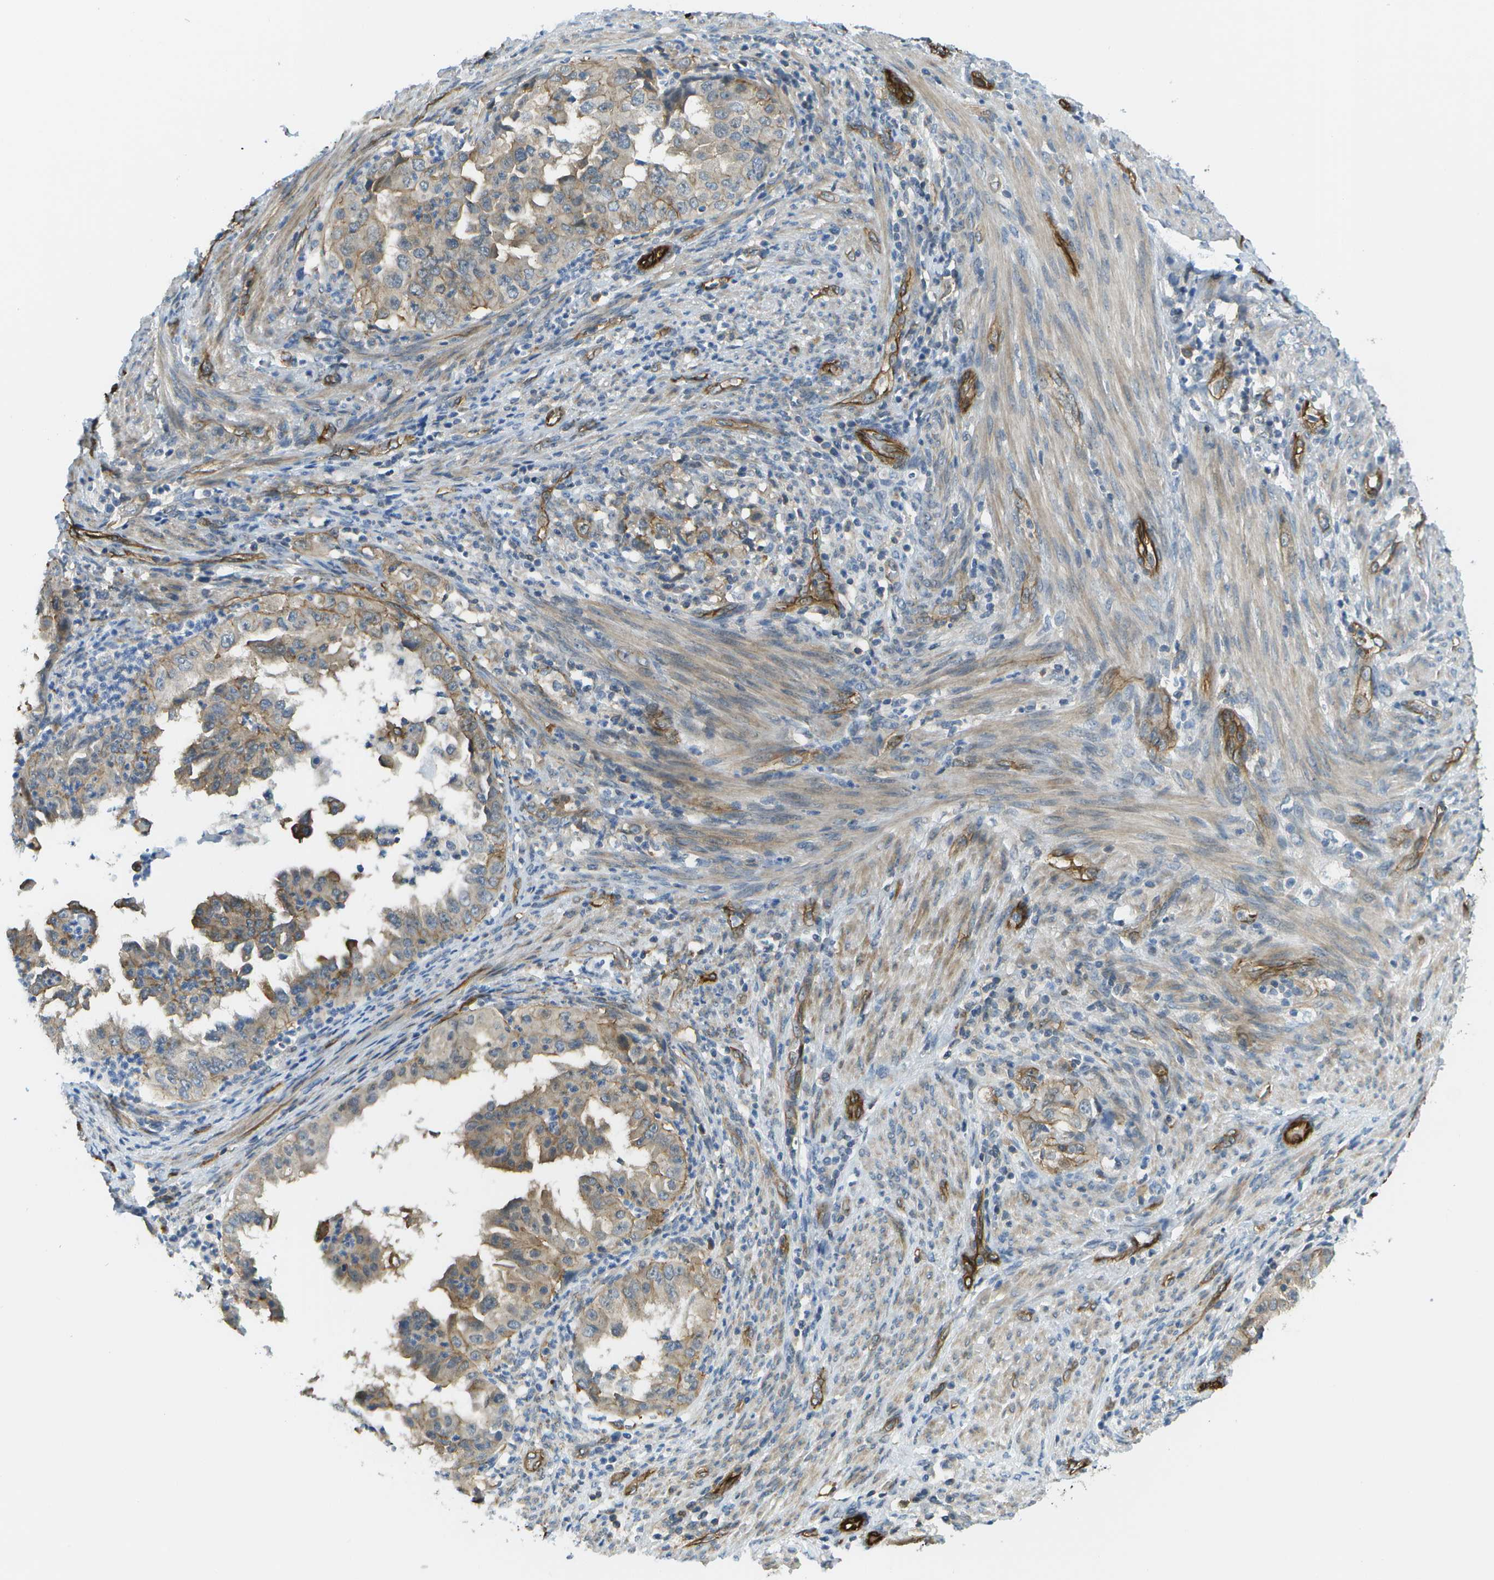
{"staining": {"intensity": "weak", "quantity": ">75%", "location": "cytoplasmic/membranous"}, "tissue": "endometrial cancer", "cell_type": "Tumor cells", "image_type": "cancer", "snomed": [{"axis": "morphology", "description": "Adenocarcinoma, NOS"}, {"axis": "topography", "description": "Endometrium"}], "caption": "There is low levels of weak cytoplasmic/membranous staining in tumor cells of adenocarcinoma (endometrial), as demonstrated by immunohistochemical staining (brown color).", "gene": "KIAA0040", "patient": {"sex": "female", "age": 85}}